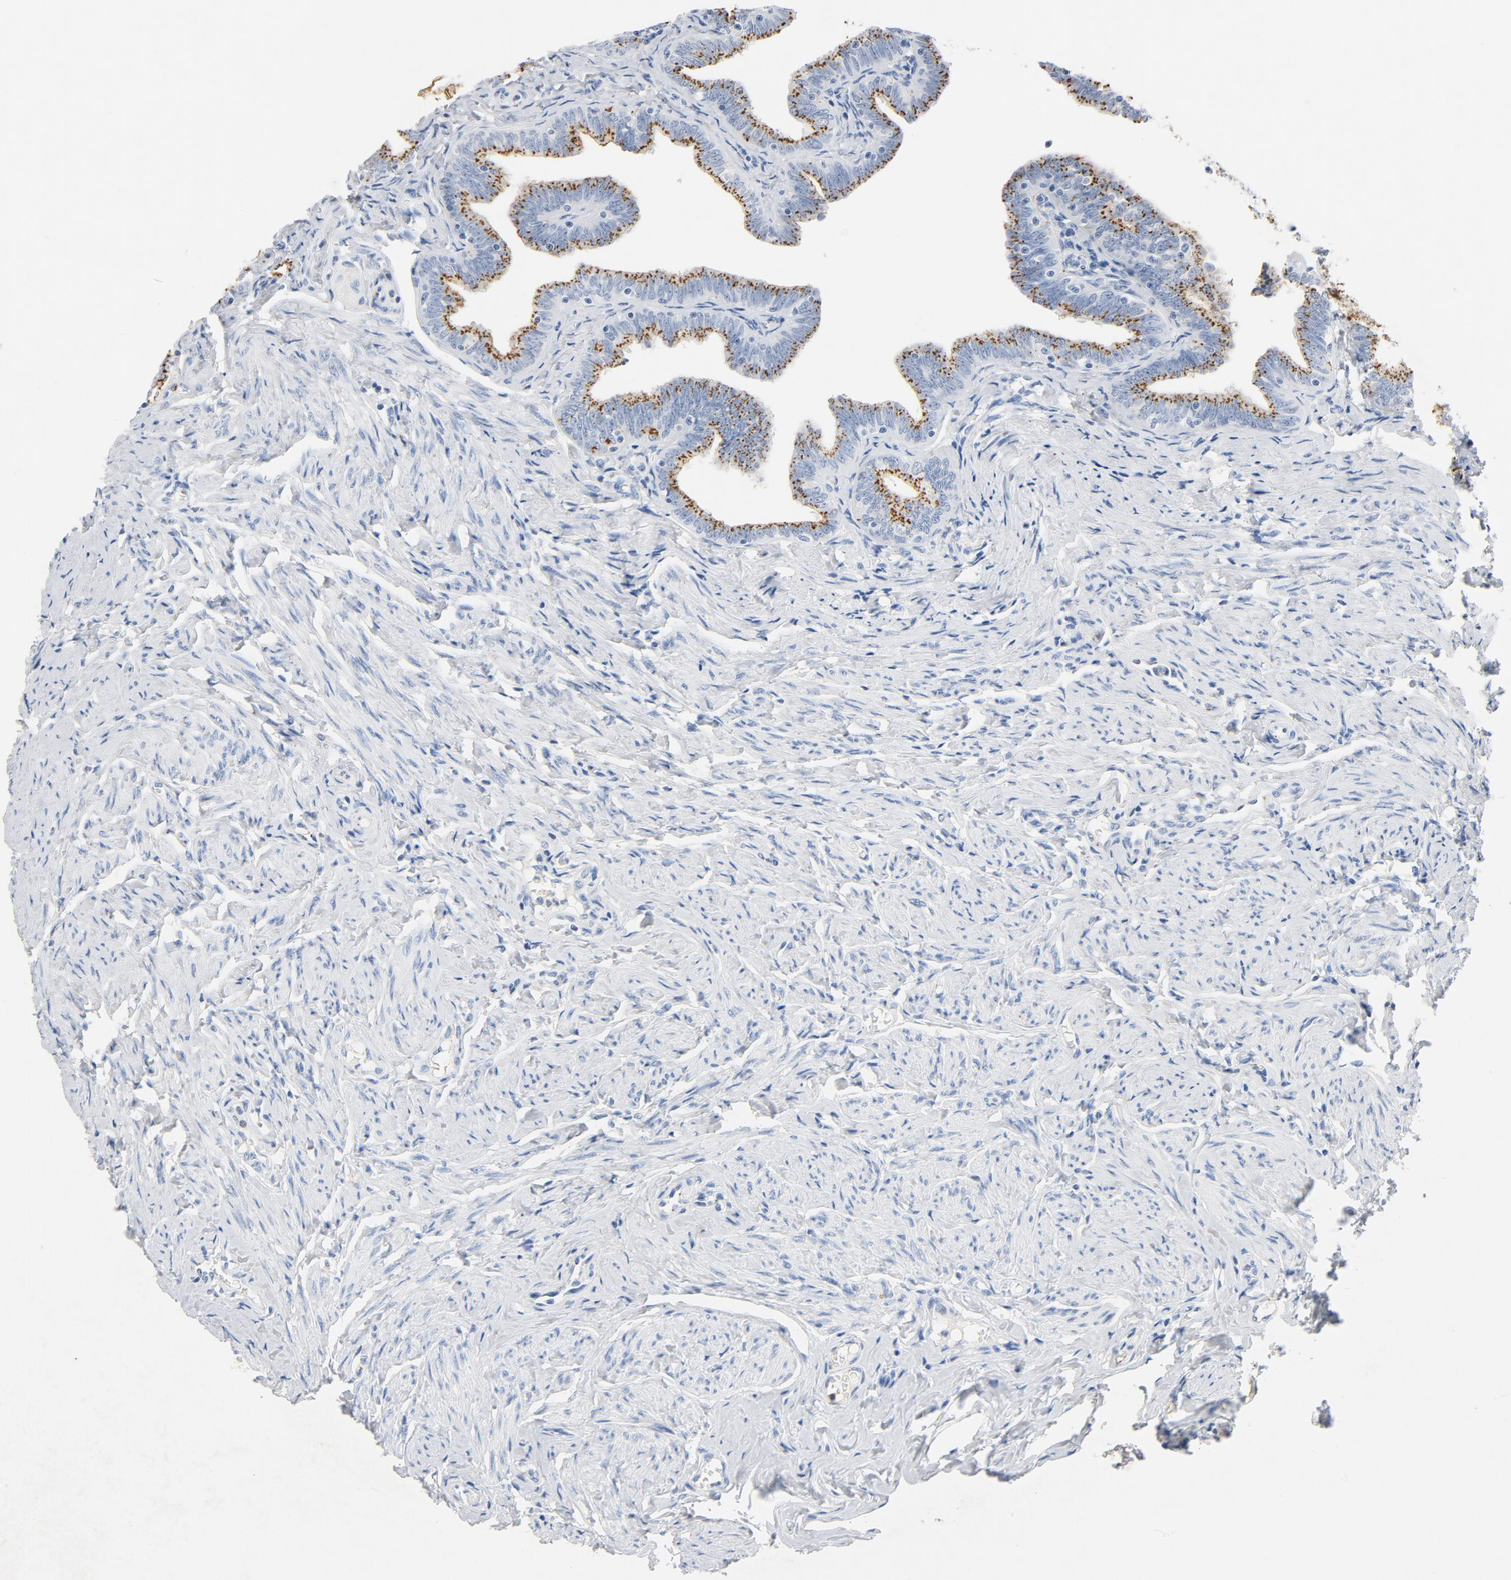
{"staining": {"intensity": "strong", "quantity": "25%-75%", "location": "cytoplasmic/membranous"}, "tissue": "fallopian tube", "cell_type": "Glandular cells", "image_type": "normal", "snomed": [{"axis": "morphology", "description": "Normal tissue, NOS"}, {"axis": "topography", "description": "Fallopian tube"}, {"axis": "topography", "description": "Ovary"}], "caption": "A micrograph showing strong cytoplasmic/membranous staining in approximately 25%-75% of glandular cells in unremarkable fallopian tube, as visualized by brown immunohistochemical staining.", "gene": "PTPRB", "patient": {"sex": "female", "age": 69}}